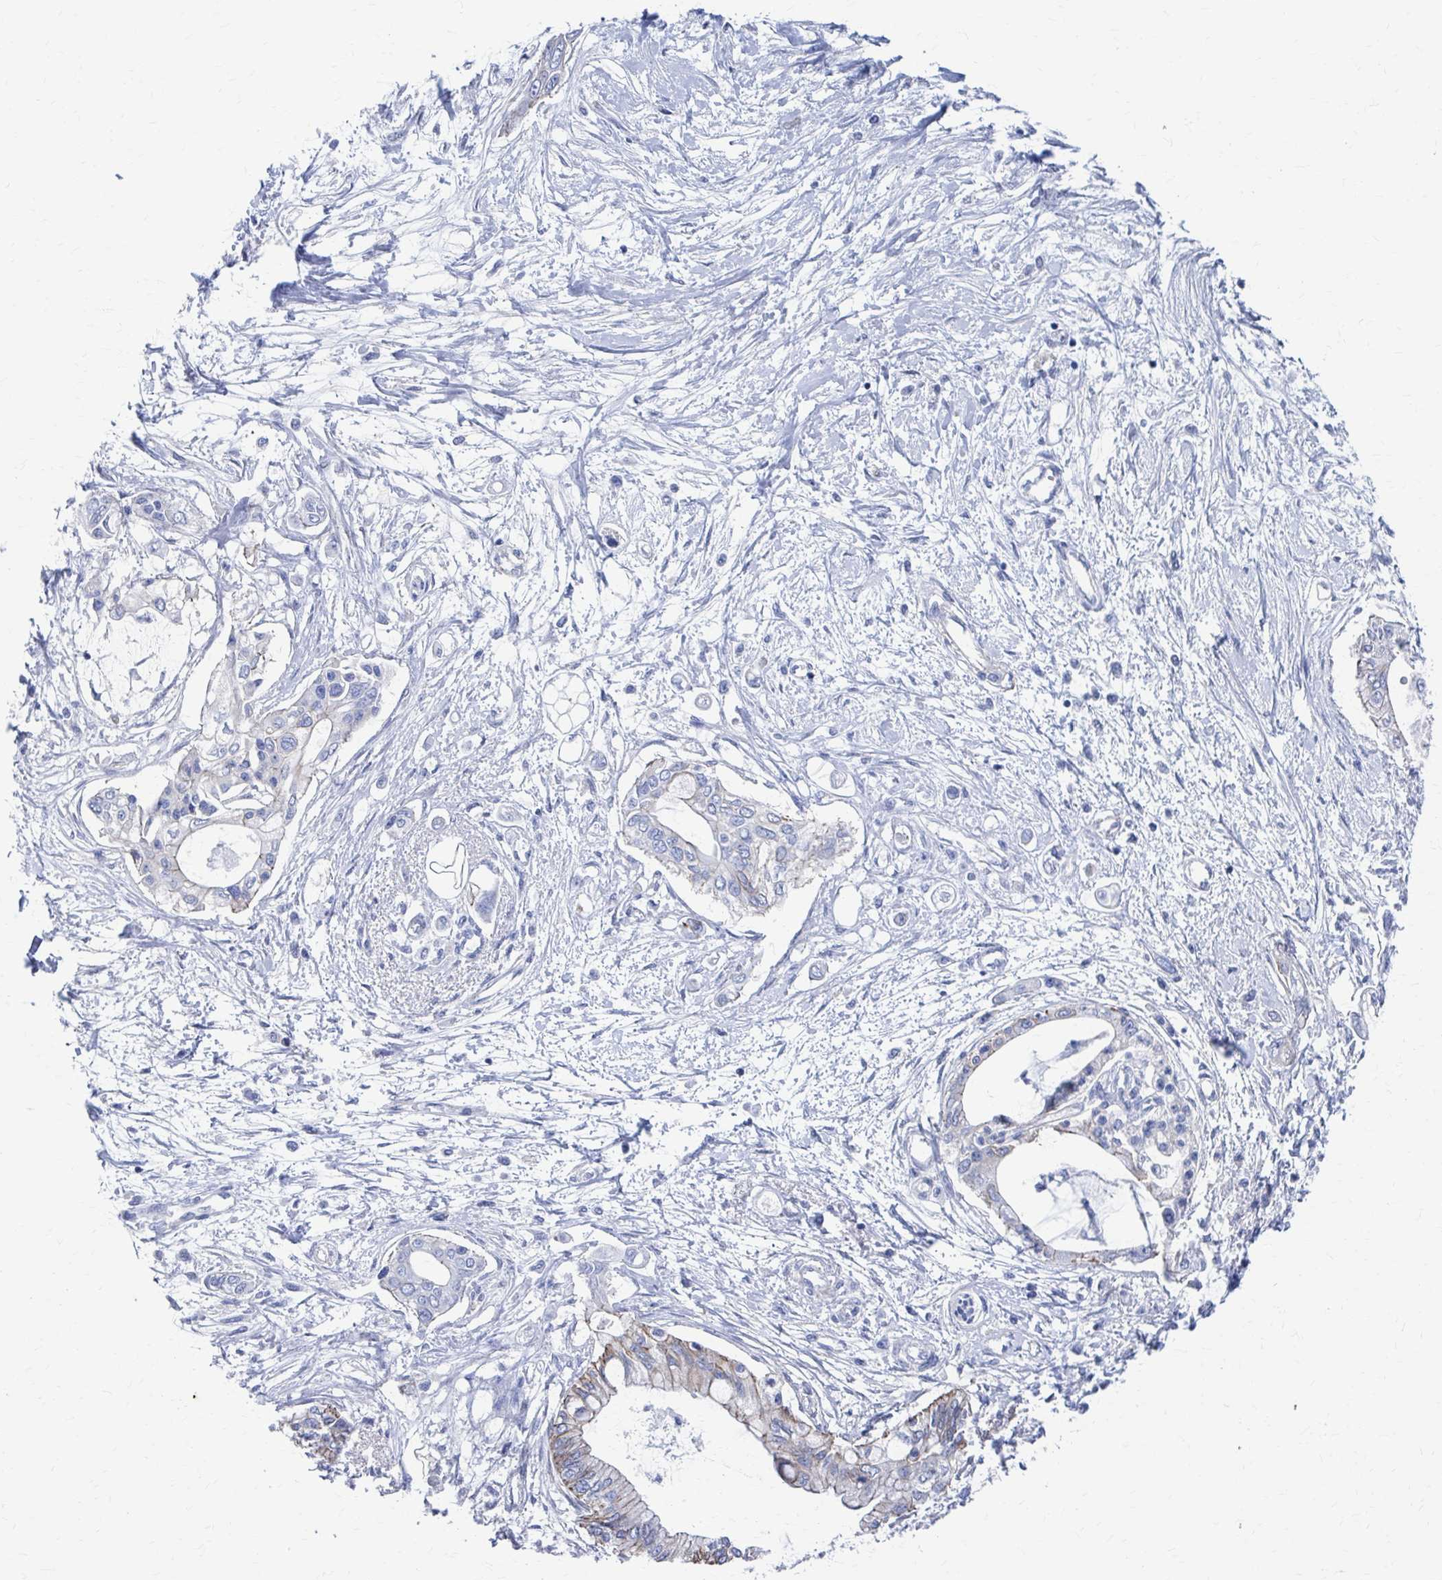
{"staining": {"intensity": "moderate", "quantity": "<25%", "location": "cytoplasmic/membranous"}, "tissue": "pancreatic cancer", "cell_type": "Tumor cells", "image_type": "cancer", "snomed": [{"axis": "morphology", "description": "Adenocarcinoma, NOS"}, {"axis": "topography", "description": "Pancreas"}], "caption": "Tumor cells demonstrate moderate cytoplasmic/membranous expression in approximately <25% of cells in pancreatic adenocarcinoma.", "gene": "PLEKHG7", "patient": {"sex": "female", "age": 77}}